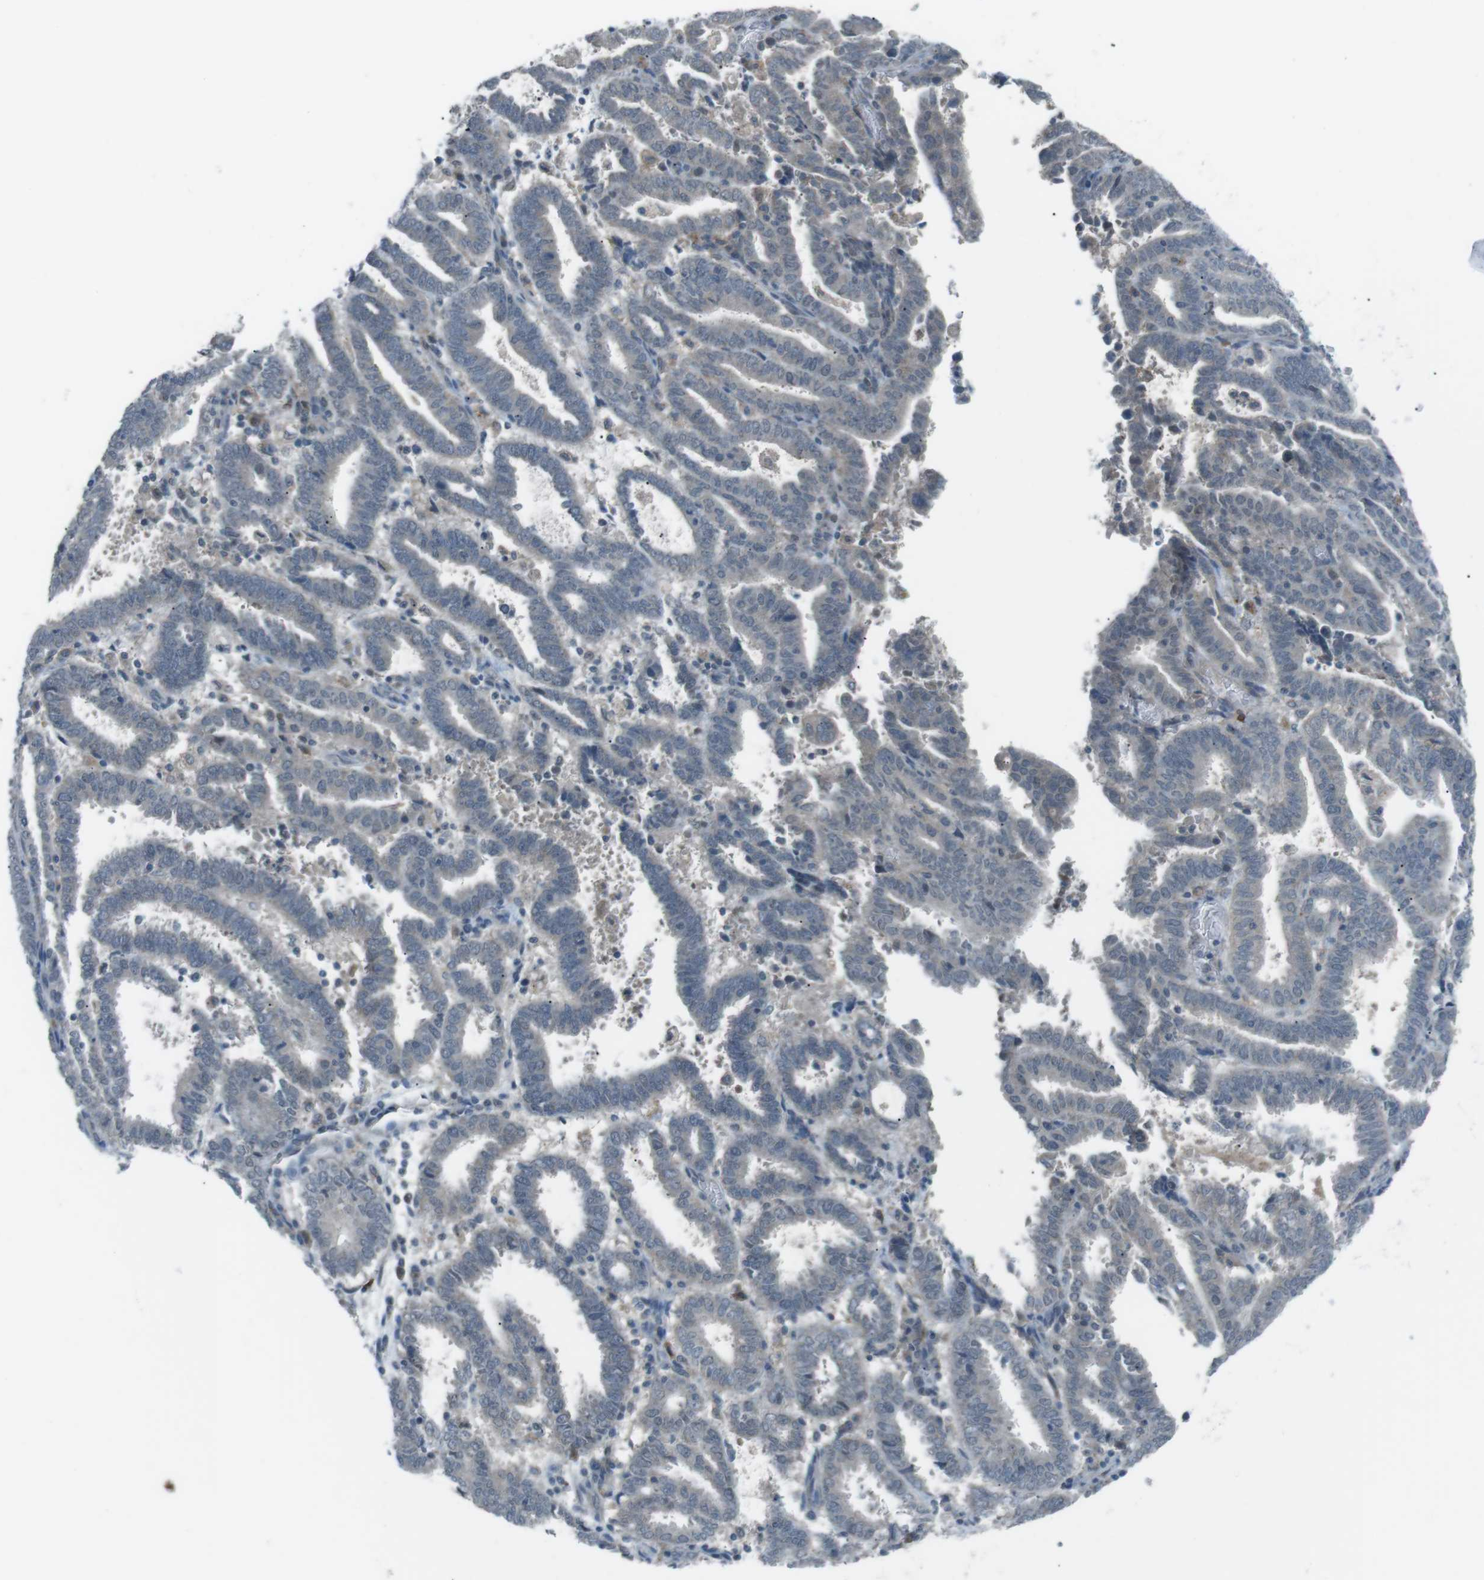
{"staining": {"intensity": "negative", "quantity": "none", "location": "none"}, "tissue": "endometrial cancer", "cell_type": "Tumor cells", "image_type": "cancer", "snomed": [{"axis": "morphology", "description": "Adenocarcinoma, NOS"}, {"axis": "topography", "description": "Uterus"}], "caption": "A high-resolution micrograph shows immunohistochemistry (IHC) staining of adenocarcinoma (endometrial), which demonstrates no significant expression in tumor cells.", "gene": "FCRLA", "patient": {"sex": "female", "age": 83}}